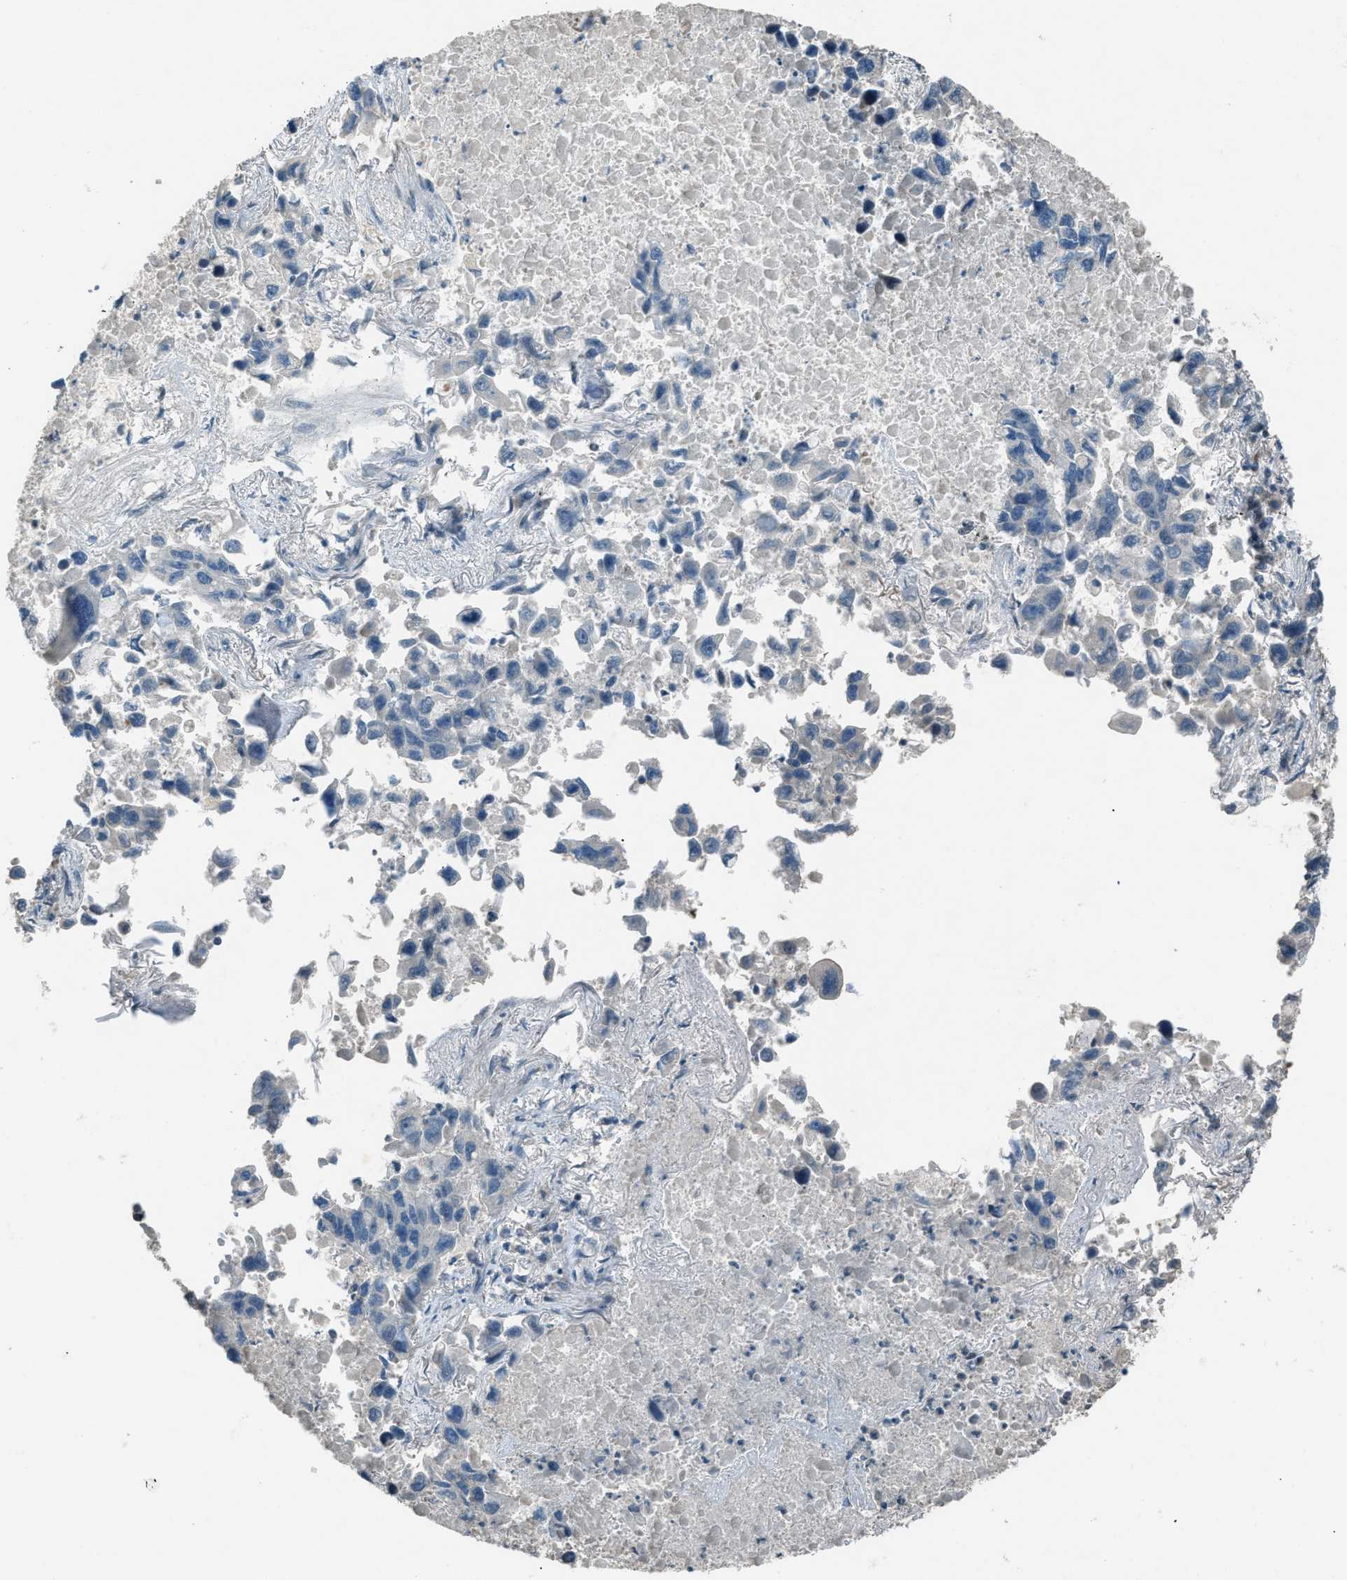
{"staining": {"intensity": "negative", "quantity": "none", "location": "none"}, "tissue": "lung cancer", "cell_type": "Tumor cells", "image_type": "cancer", "snomed": [{"axis": "morphology", "description": "Adenocarcinoma, NOS"}, {"axis": "topography", "description": "Lung"}], "caption": "The immunohistochemistry (IHC) micrograph has no significant expression in tumor cells of adenocarcinoma (lung) tissue.", "gene": "FBLN2", "patient": {"sex": "male", "age": 64}}